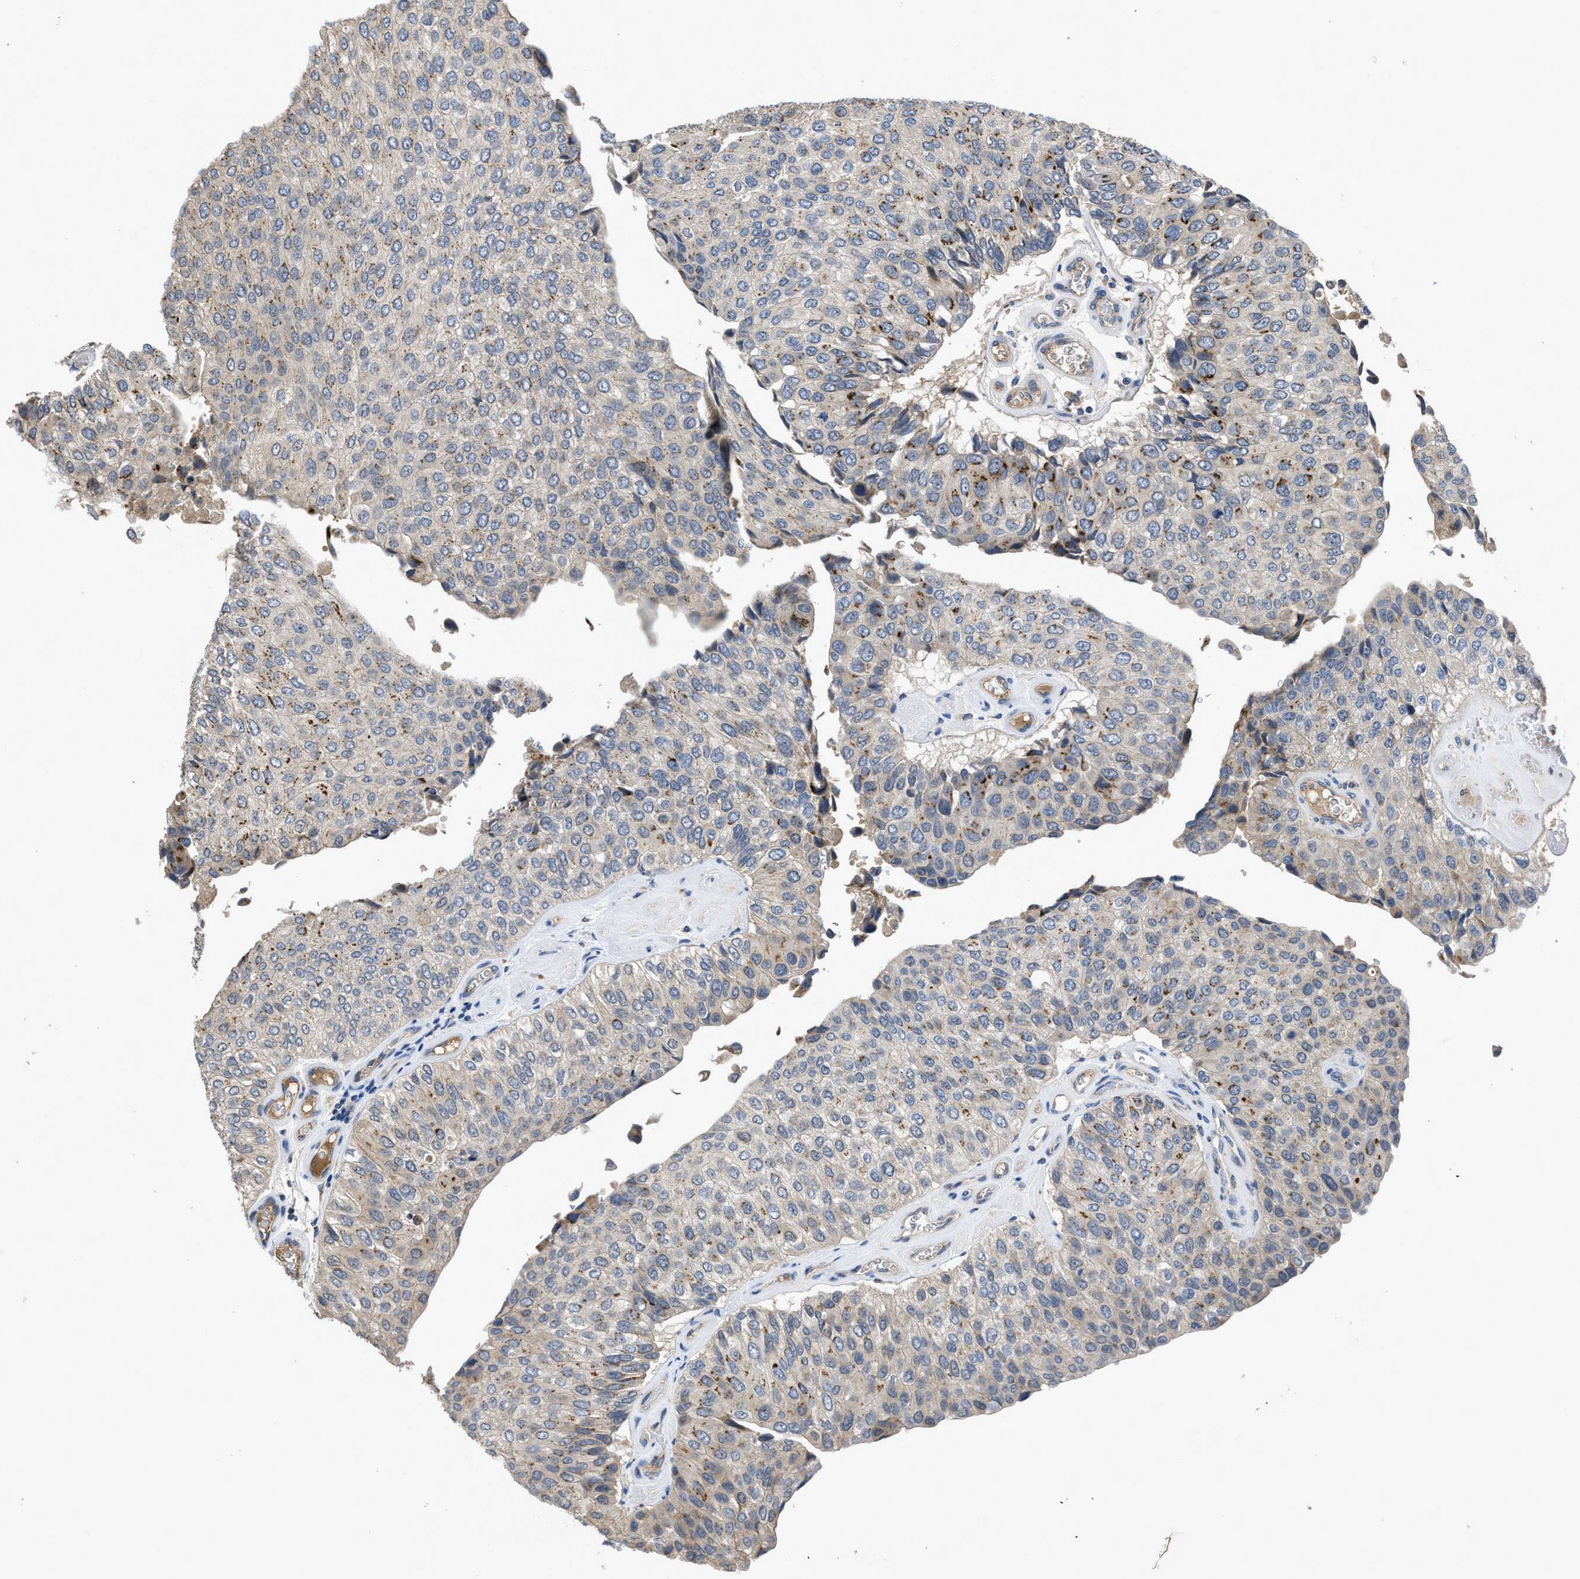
{"staining": {"intensity": "moderate", "quantity": "<25%", "location": "cytoplasmic/membranous"}, "tissue": "urothelial cancer", "cell_type": "Tumor cells", "image_type": "cancer", "snomed": [{"axis": "morphology", "description": "Urothelial carcinoma, High grade"}, {"axis": "topography", "description": "Kidney"}, {"axis": "topography", "description": "Urinary bladder"}], "caption": "IHC of human urothelial cancer displays low levels of moderate cytoplasmic/membranous expression in approximately <25% of tumor cells.", "gene": "SIK2", "patient": {"sex": "male", "age": 77}}